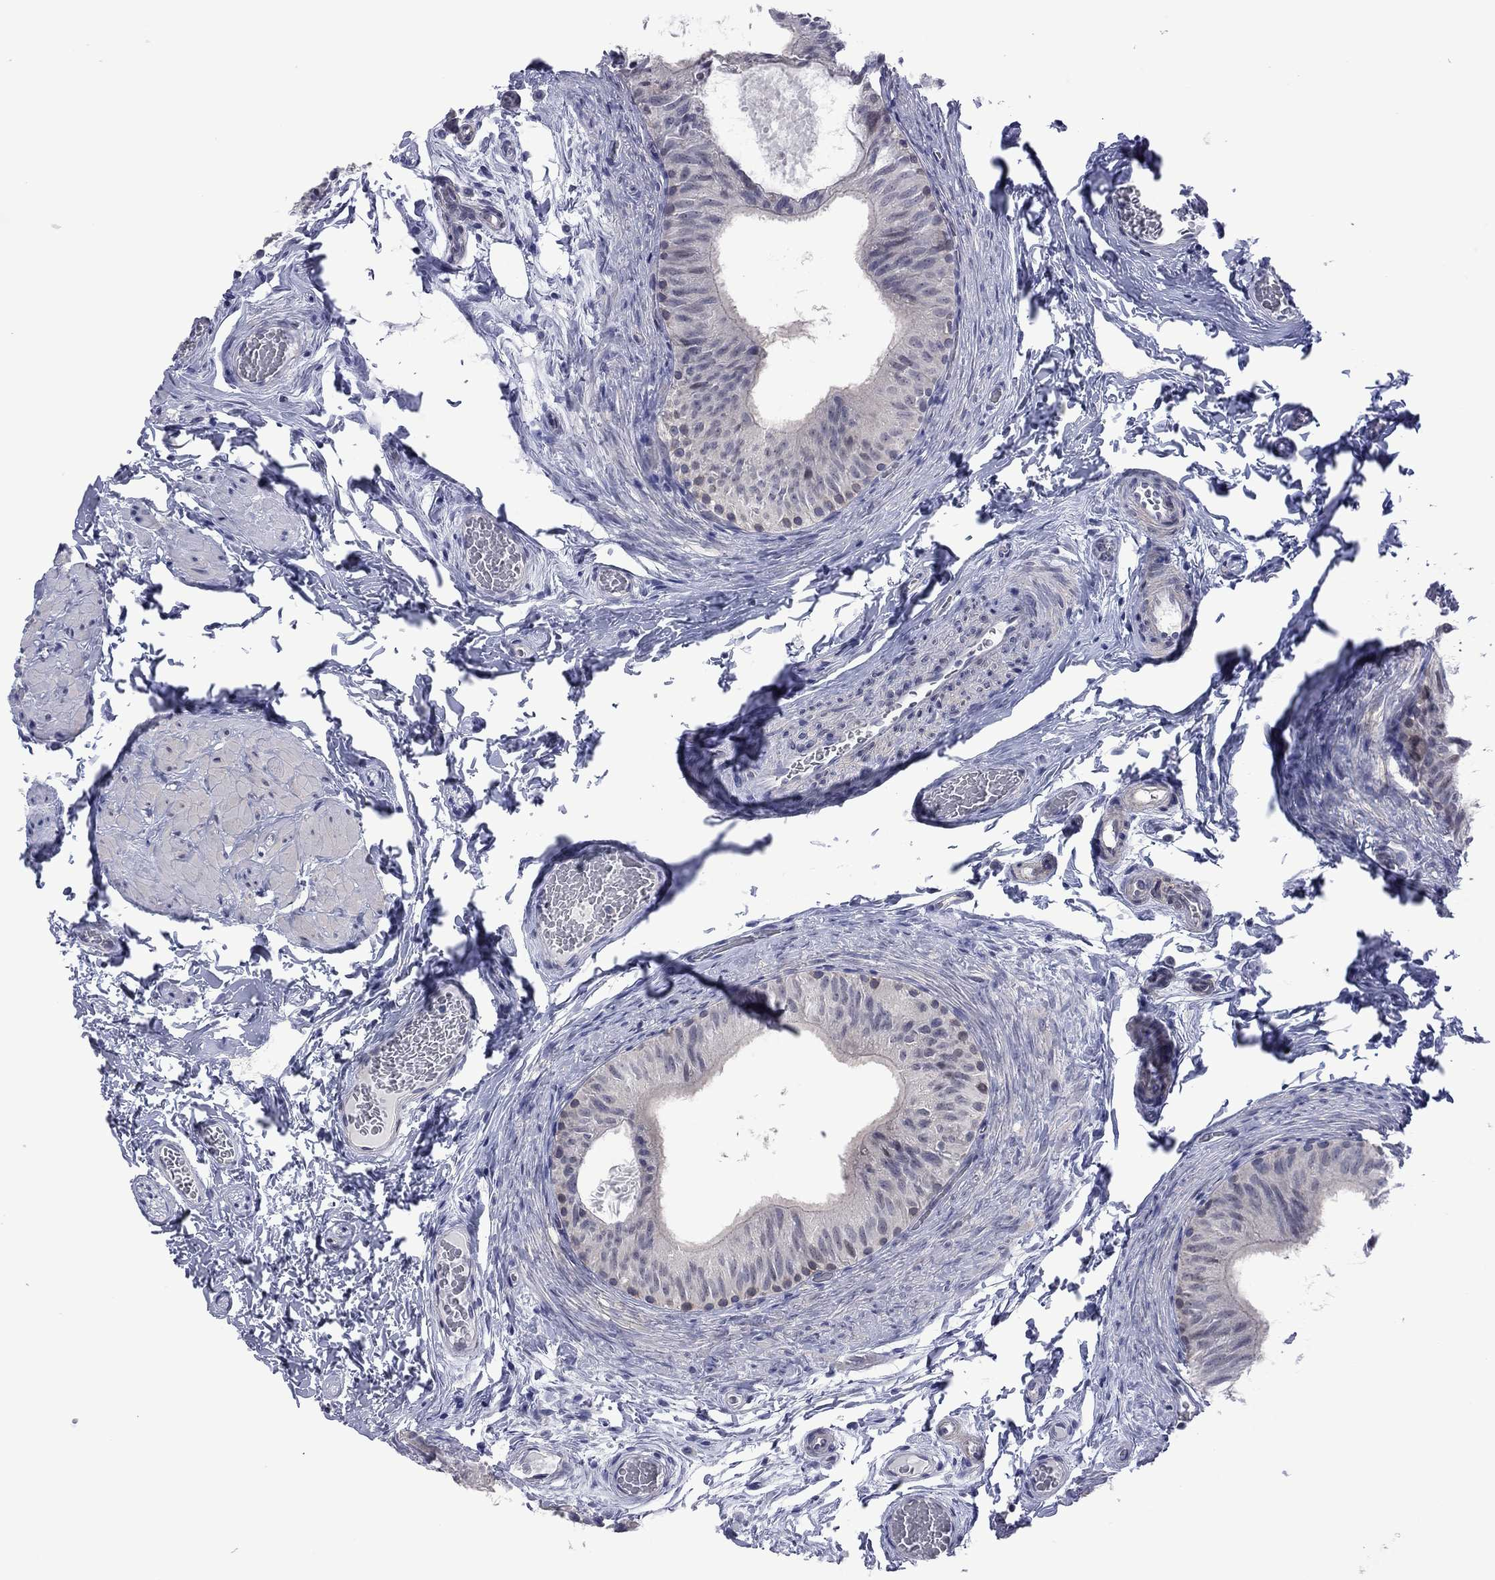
{"staining": {"intensity": "negative", "quantity": "none", "location": "none"}, "tissue": "epididymis", "cell_type": "Glandular cells", "image_type": "normal", "snomed": [{"axis": "morphology", "description": "Normal tissue, NOS"}, {"axis": "topography", "description": "Epididymis"}, {"axis": "topography", "description": "Vas deferens"}], "caption": "Epididymis stained for a protein using IHC demonstrates no expression glandular cells.", "gene": "POU5F2", "patient": {"sex": "male", "age": 23}}